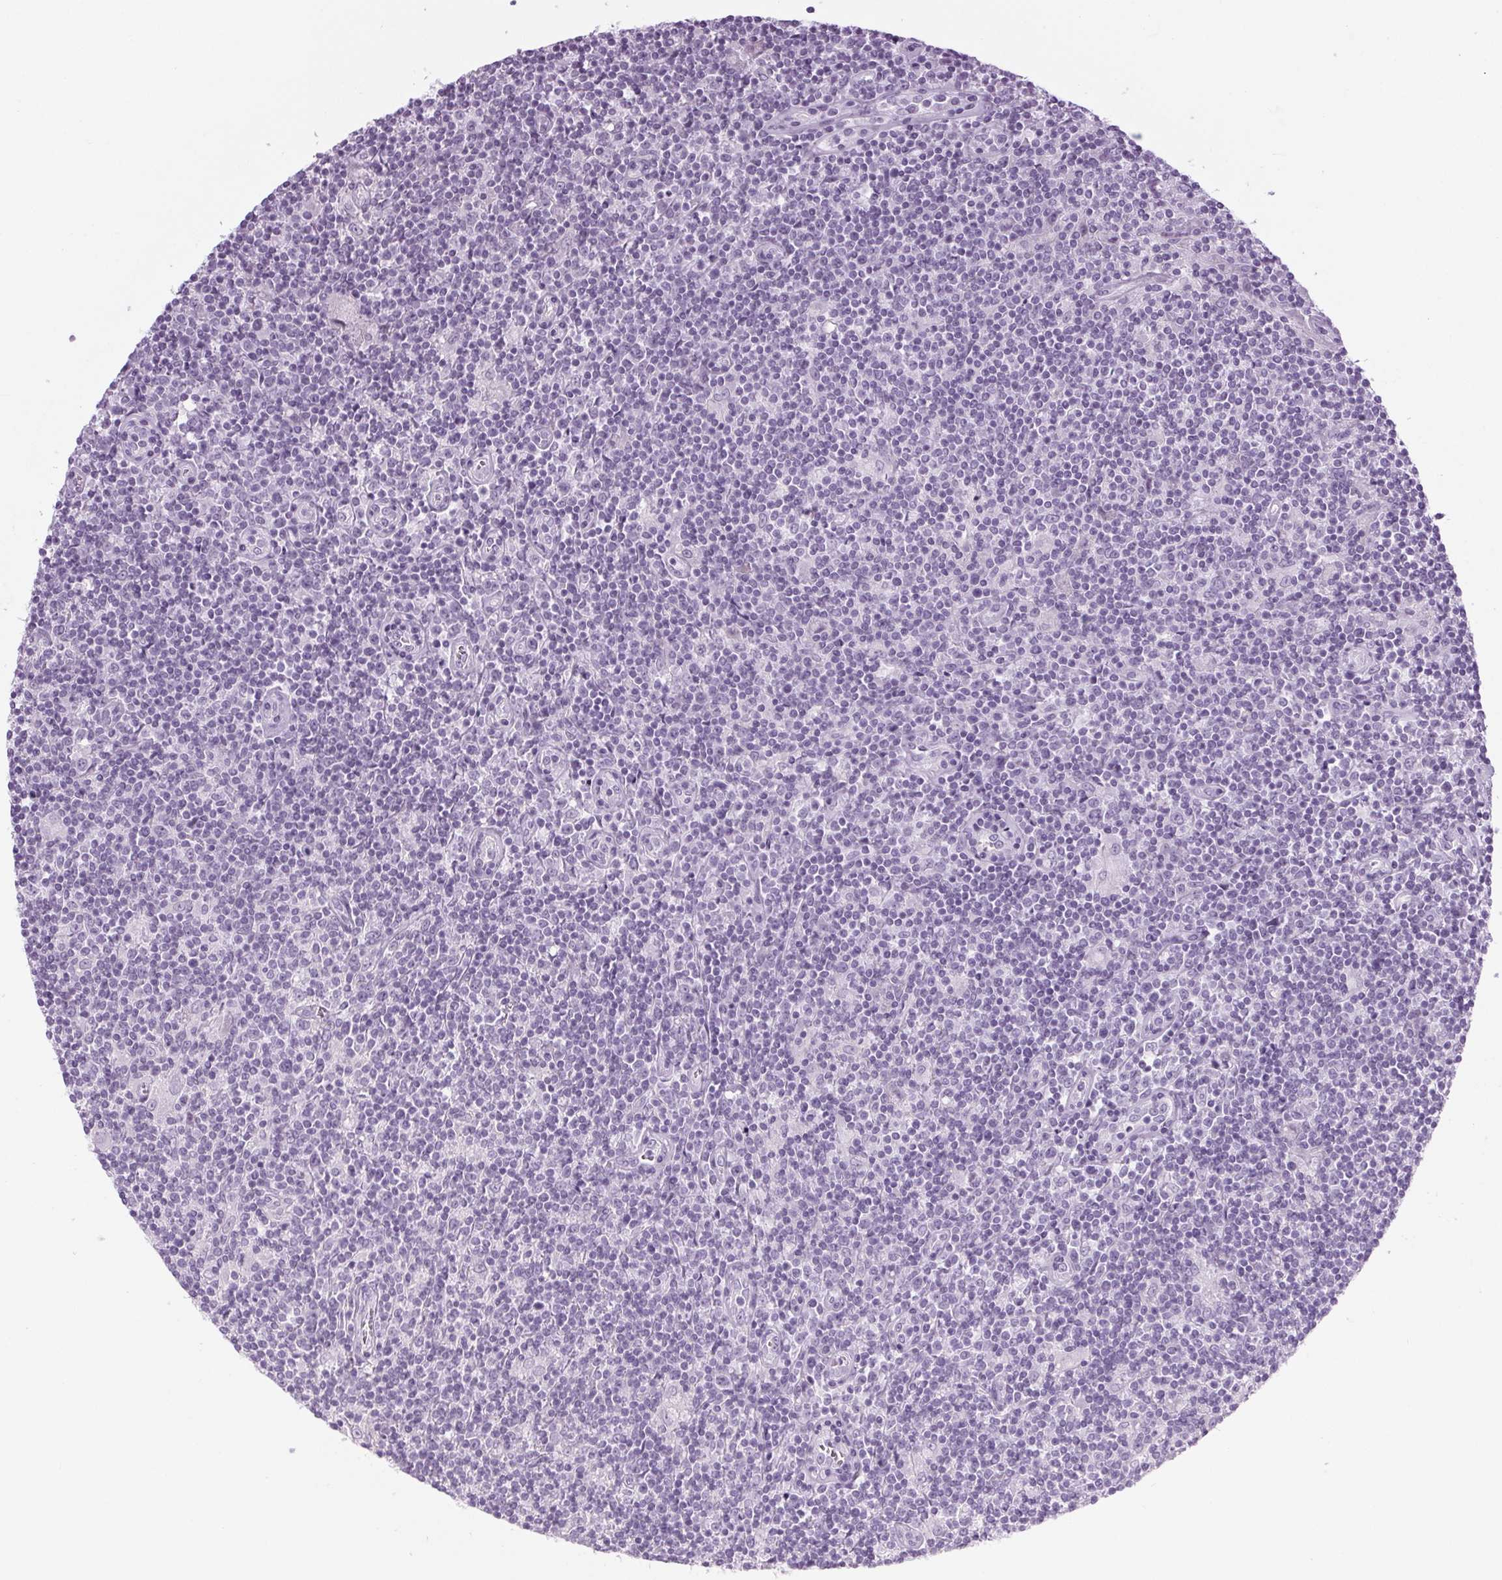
{"staining": {"intensity": "negative", "quantity": "none", "location": "none"}, "tissue": "lymphoma", "cell_type": "Tumor cells", "image_type": "cancer", "snomed": [{"axis": "morphology", "description": "Hodgkin's disease, NOS"}, {"axis": "topography", "description": "Lymph node"}], "caption": "Immunohistochemistry (IHC) of lymphoma shows no staining in tumor cells.", "gene": "LRP2", "patient": {"sex": "male", "age": 40}}